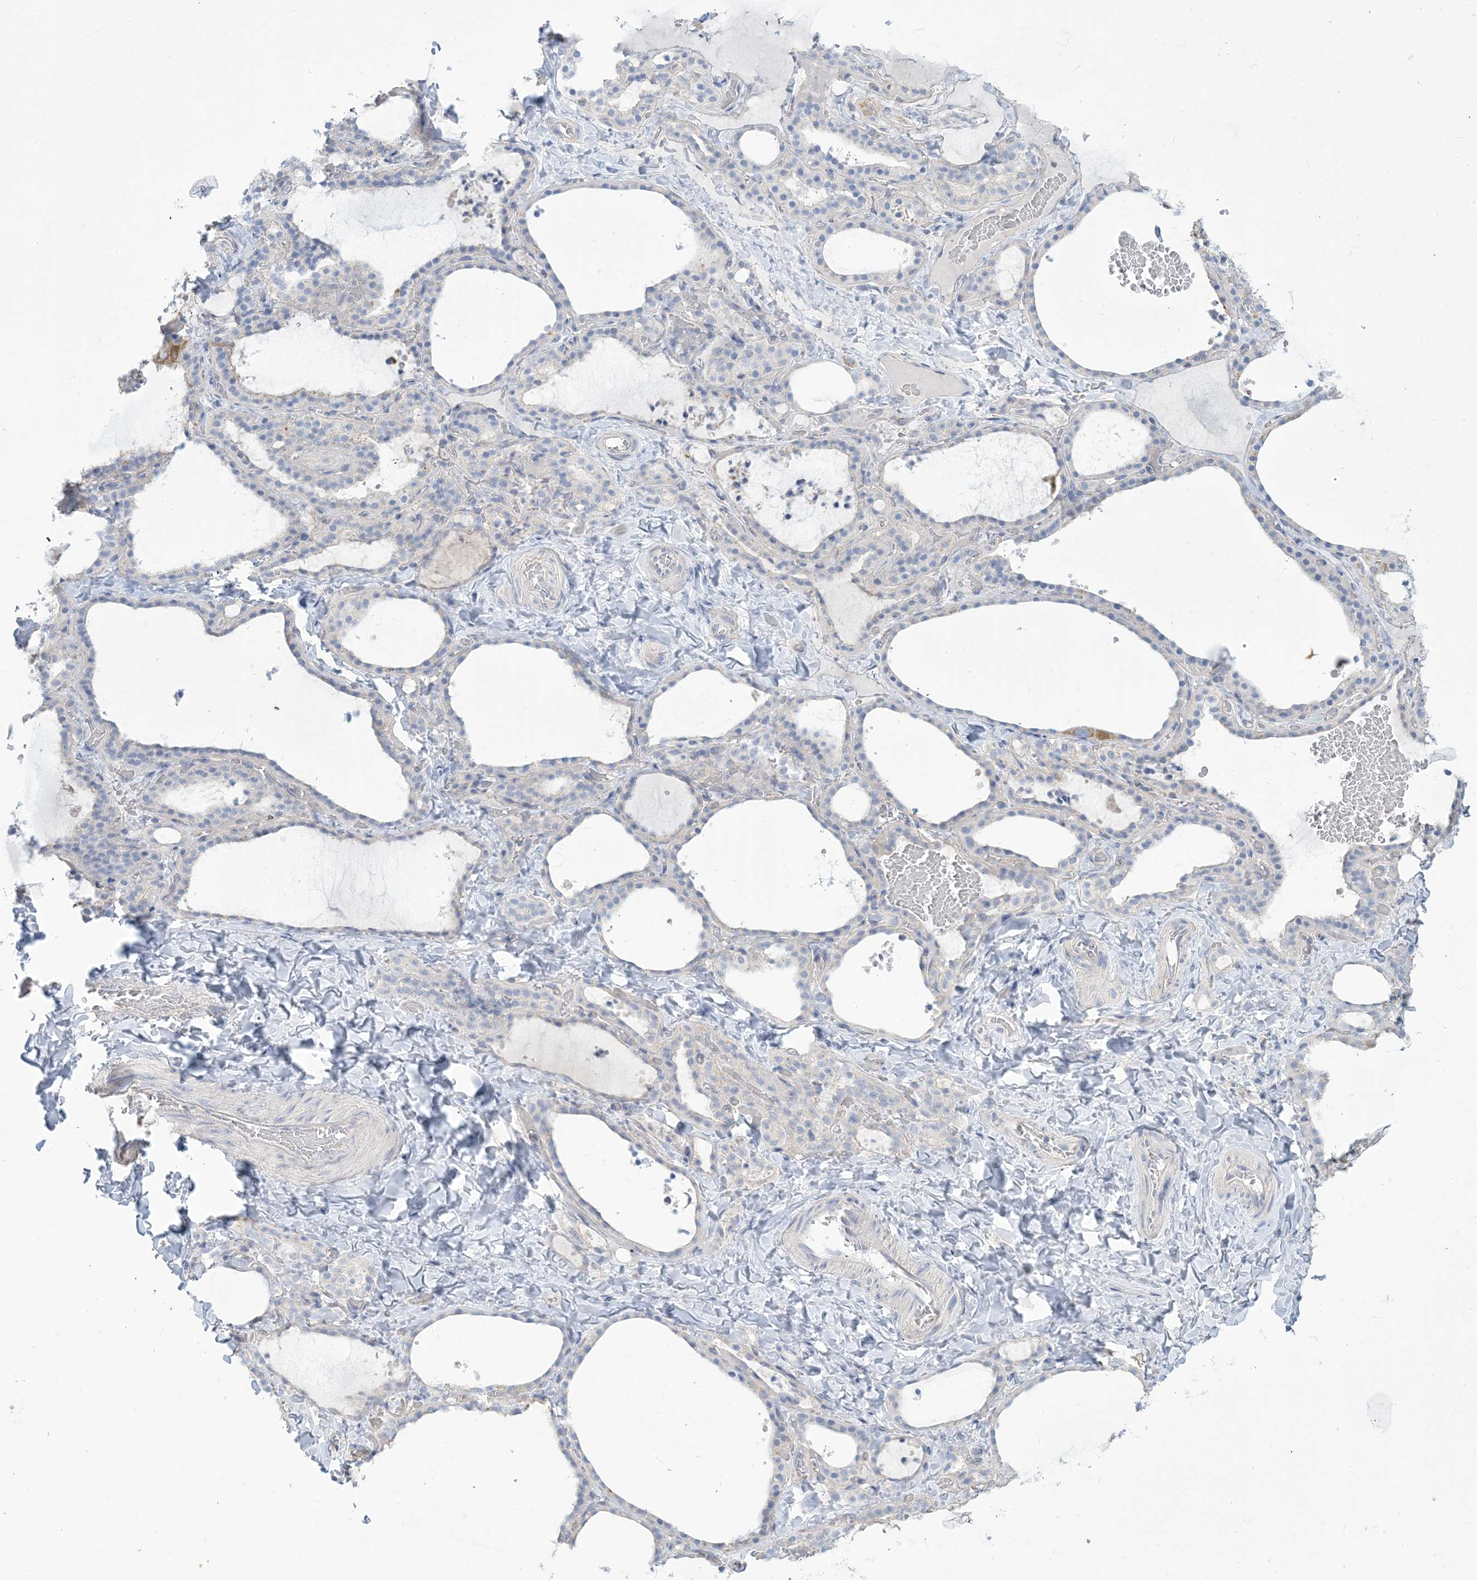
{"staining": {"intensity": "negative", "quantity": "none", "location": "none"}, "tissue": "thyroid gland", "cell_type": "Glandular cells", "image_type": "normal", "snomed": [{"axis": "morphology", "description": "Normal tissue, NOS"}, {"axis": "topography", "description": "Thyroid gland"}], "caption": "High power microscopy micrograph of an immunohistochemistry (IHC) histopathology image of normal thyroid gland, revealing no significant staining in glandular cells.", "gene": "MTHFD2L", "patient": {"sex": "female", "age": 22}}